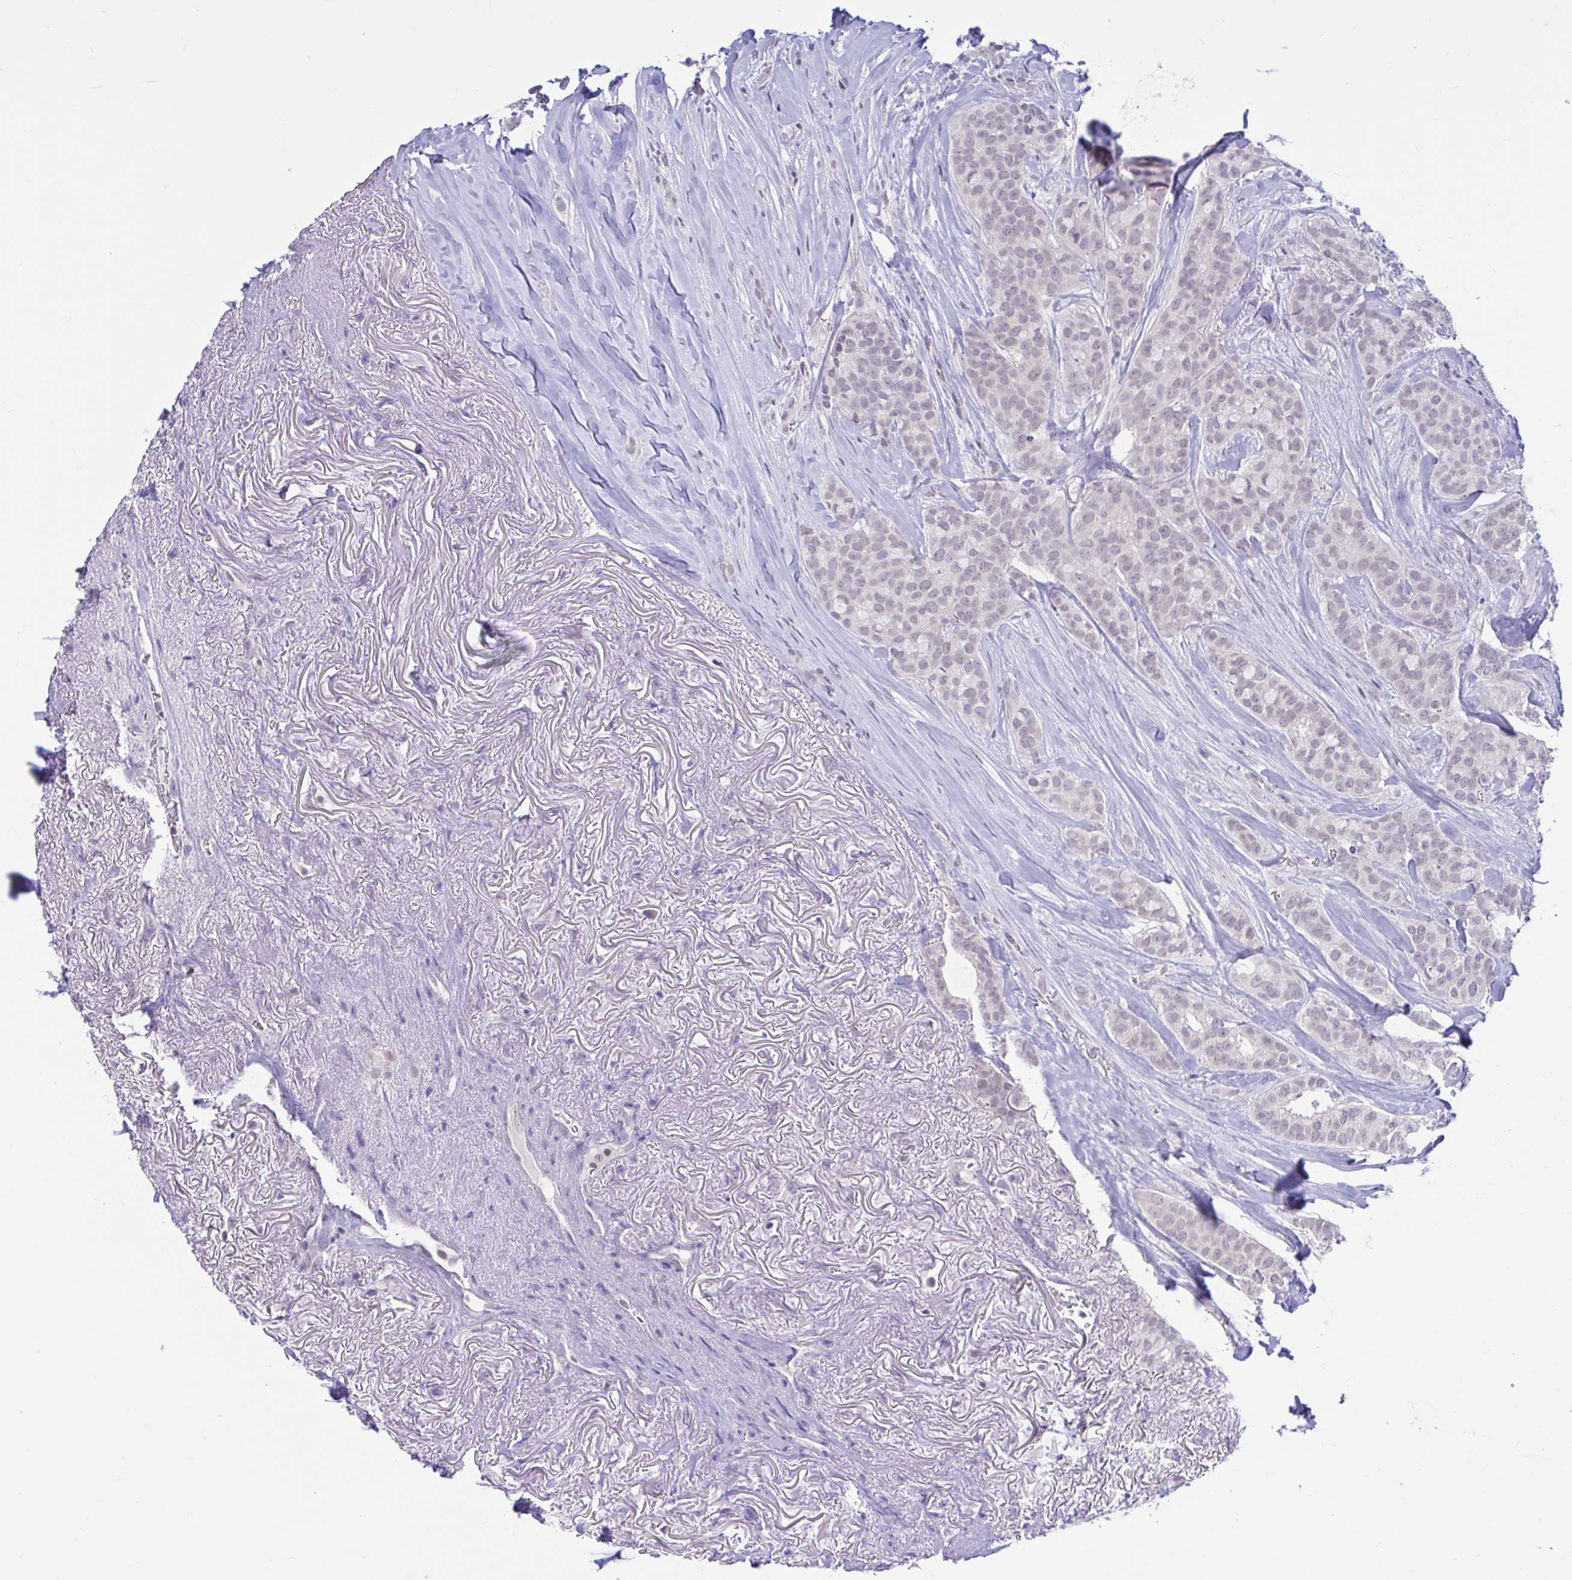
{"staining": {"intensity": "weak", "quantity": "<25%", "location": "nuclear"}, "tissue": "breast cancer", "cell_type": "Tumor cells", "image_type": "cancer", "snomed": [{"axis": "morphology", "description": "Duct carcinoma"}, {"axis": "topography", "description": "Breast"}], "caption": "A high-resolution image shows immunohistochemistry staining of intraductal carcinoma (breast), which demonstrates no significant expression in tumor cells.", "gene": "ARPP19", "patient": {"sex": "female", "age": 84}}